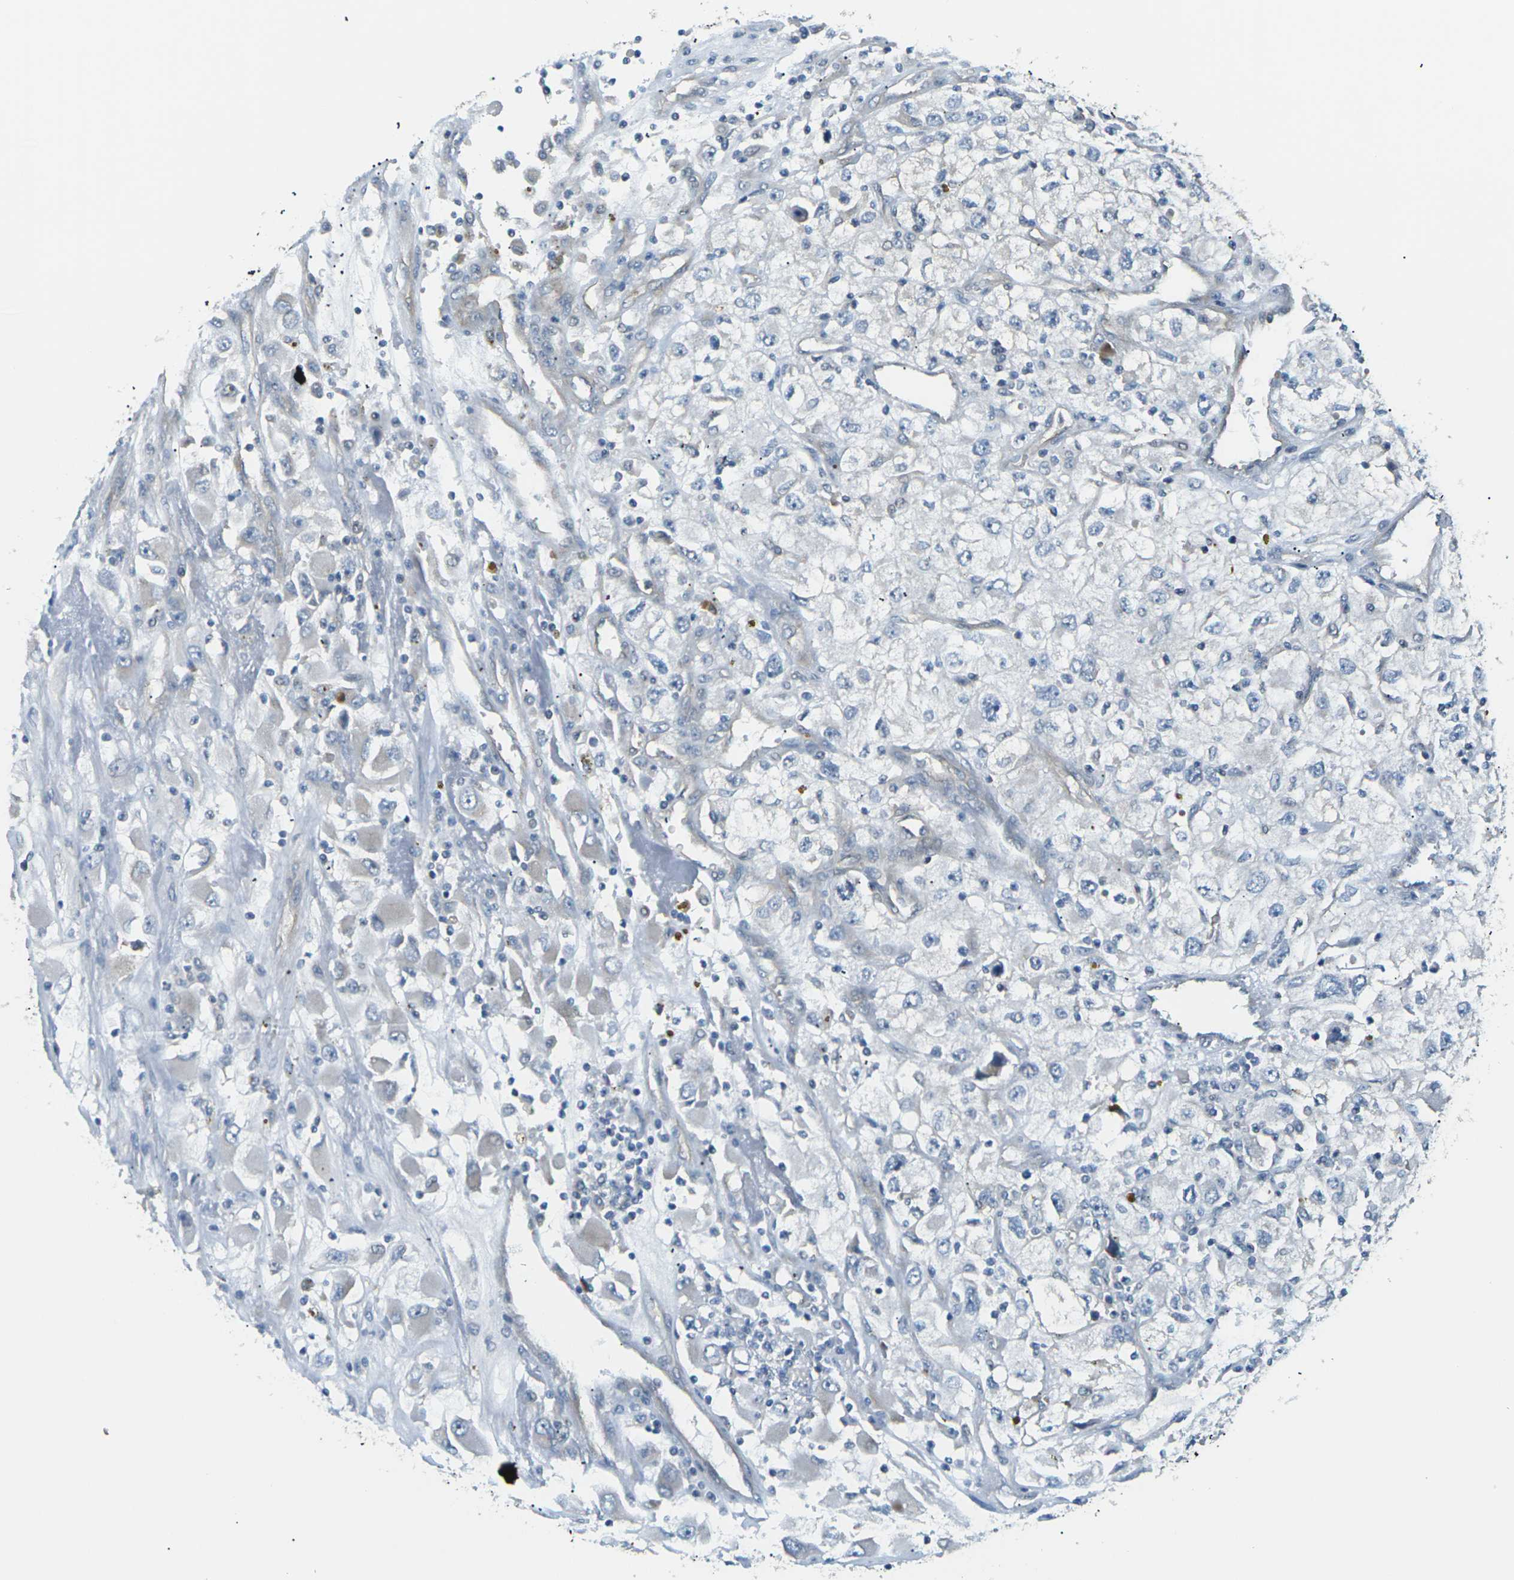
{"staining": {"intensity": "negative", "quantity": "none", "location": "none"}, "tissue": "renal cancer", "cell_type": "Tumor cells", "image_type": "cancer", "snomed": [{"axis": "morphology", "description": "Adenocarcinoma, NOS"}, {"axis": "topography", "description": "Kidney"}], "caption": "A photomicrograph of human renal cancer (adenocarcinoma) is negative for staining in tumor cells.", "gene": "SLC13A3", "patient": {"sex": "female", "age": 52}}